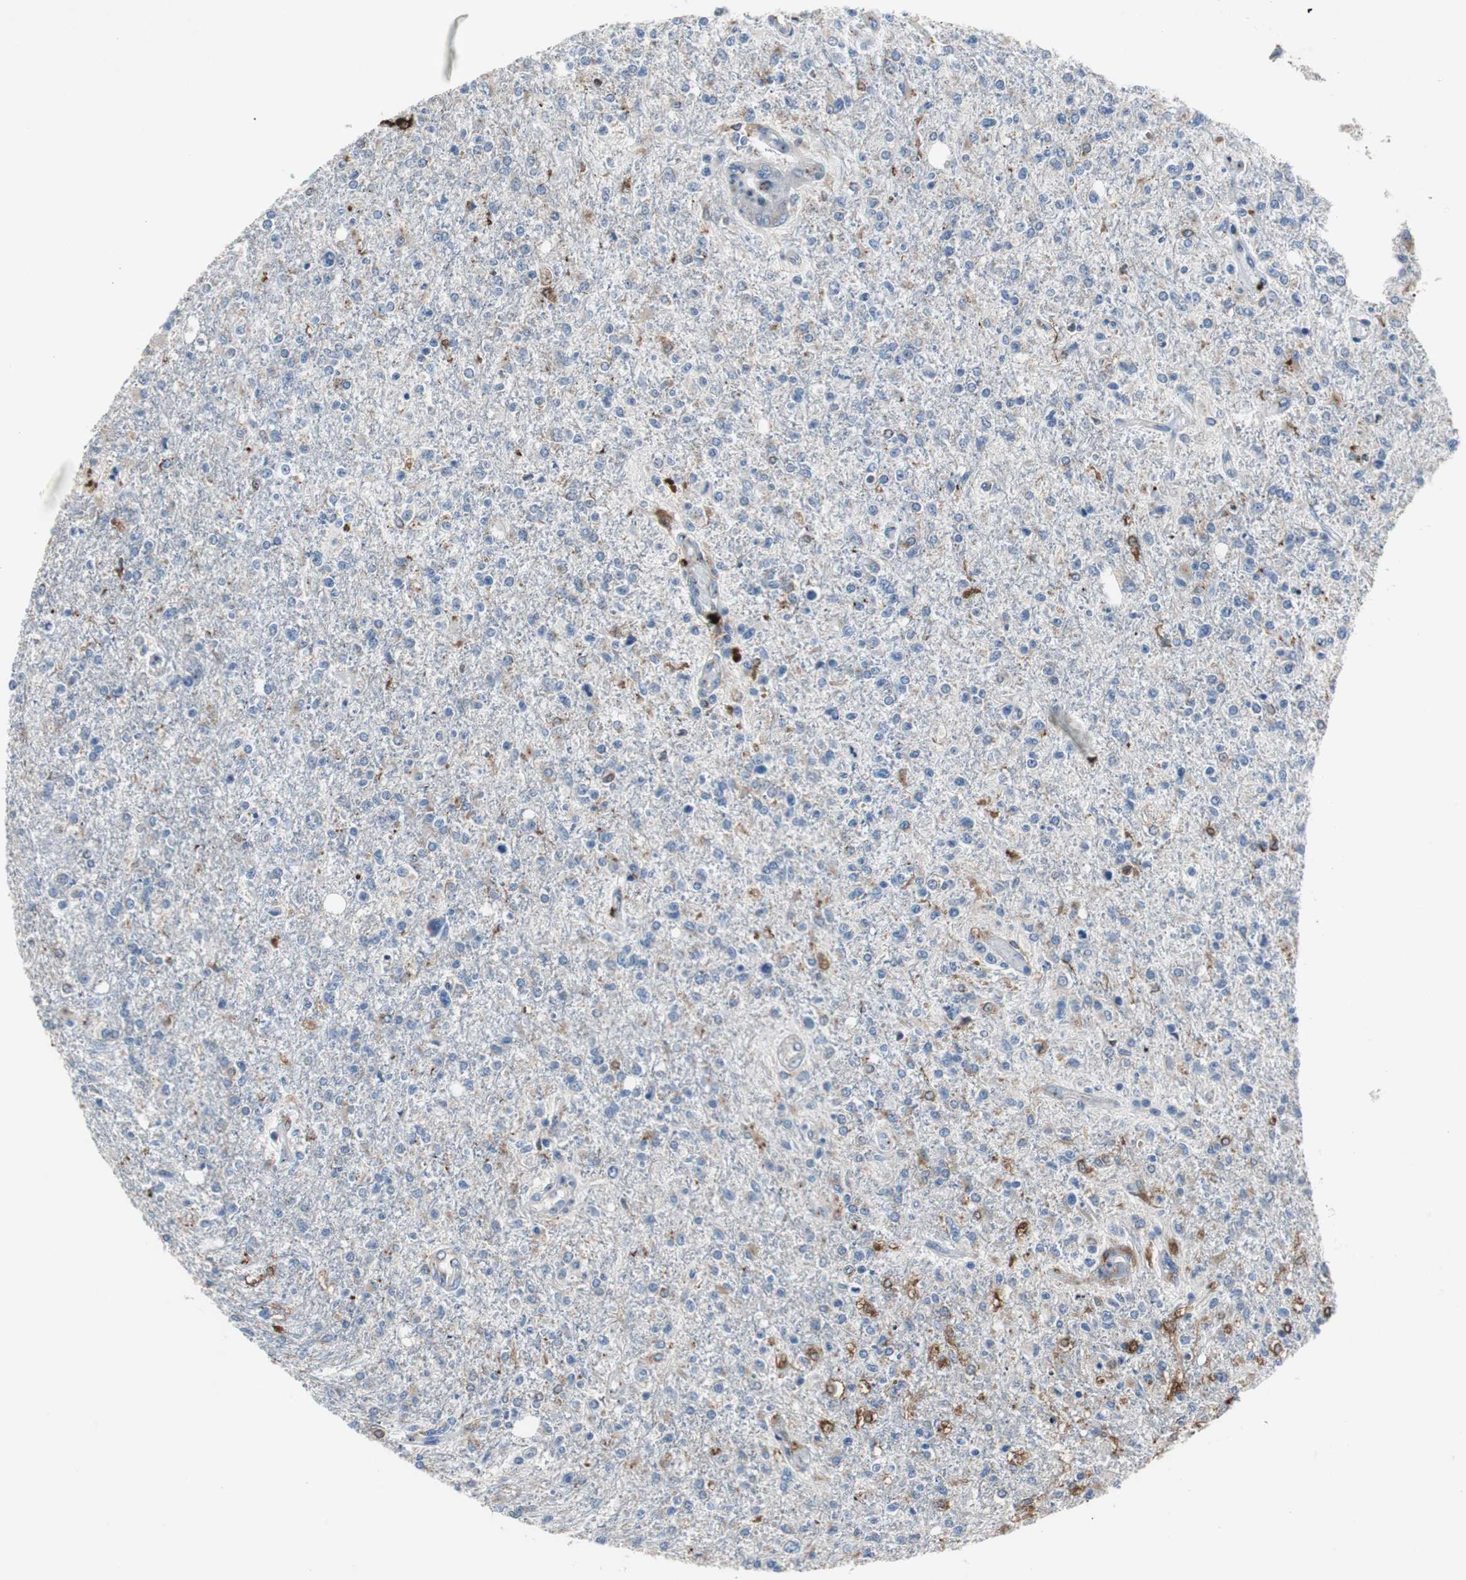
{"staining": {"intensity": "weak", "quantity": "25%-75%", "location": "cytoplasmic/membranous"}, "tissue": "glioma", "cell_type": "Tumor cells", "image_type": "cancer", "snomed": [{"axis": "morphology", "description": "Glioma, malignant, High grade"}, {"axis": "topography", "description": "Cerebral cortex"}], "caption": "Brown immunohistochemical staining in human glioma exhibits weak cytoplasmic/membranous staining in approximately 25%-75% of tumor cells.", "gene": "CALB2", "patient": {"sex": "male", "age": 76}}